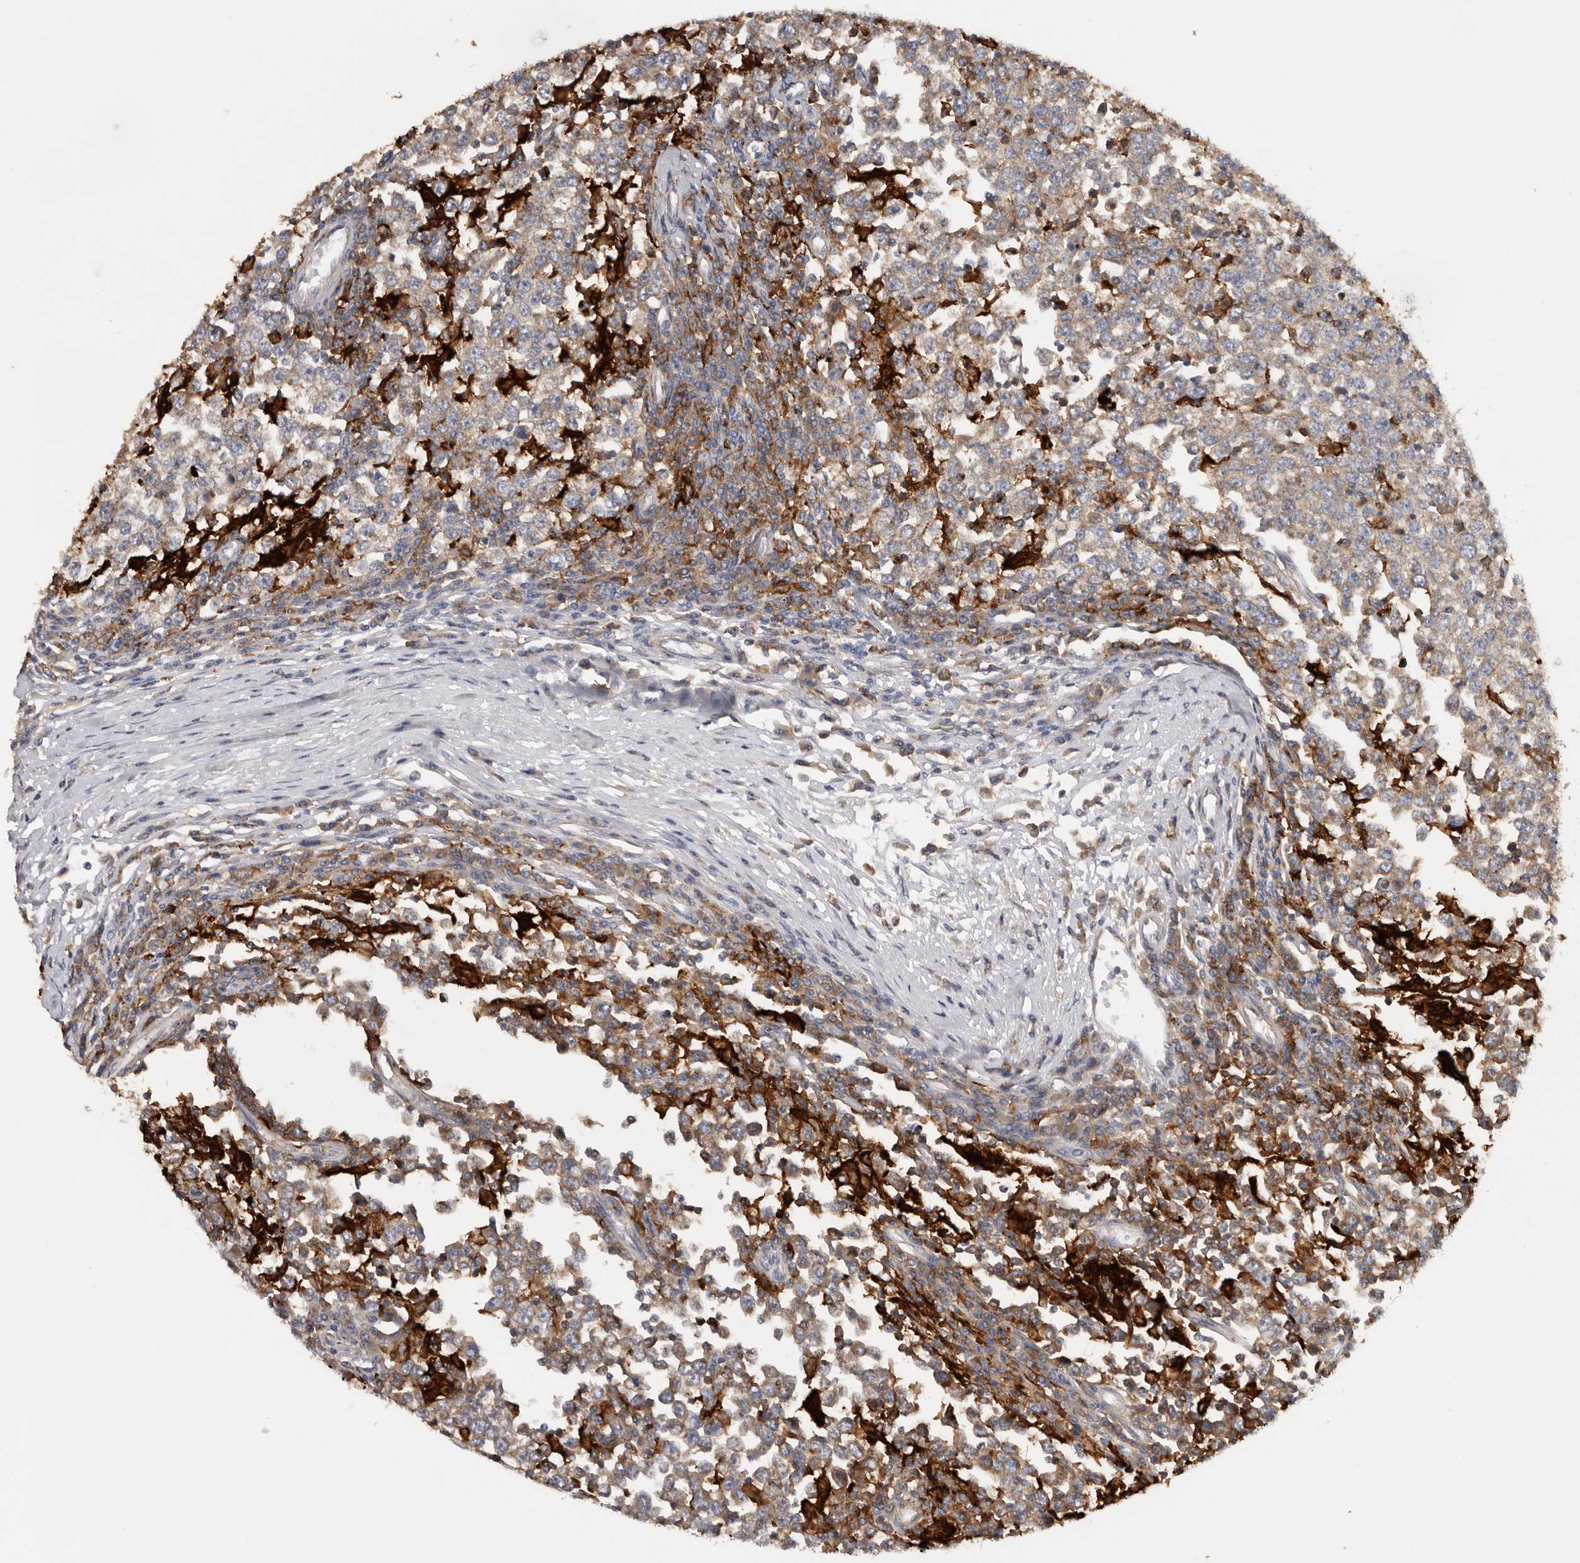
{"staining": {"intensity": "moderate", "quantity": ">75%", "location": "cytoplasmic/membranous"}, "tissue": "testis cancer", "cell_type": "Tumor cells", "image_type": "cancer", "snomed": [{"axis": "morphology", "description": "Seminoma, NOS"}, {"axis": "topography", "description": "Testis"}], "caption": "Immunohistochemistry image of neoplastic tissue: testis cancer stained using immunohistochemistry (IHC) exhibits medium levels of moderate protein expression localized specifically in the cytoplasmic/membranous of tumor cells, appearing as a cytoplasmic/membranous brown color.", "gene": "TFRC", "patient": {"sex": "male", "age": 65}}